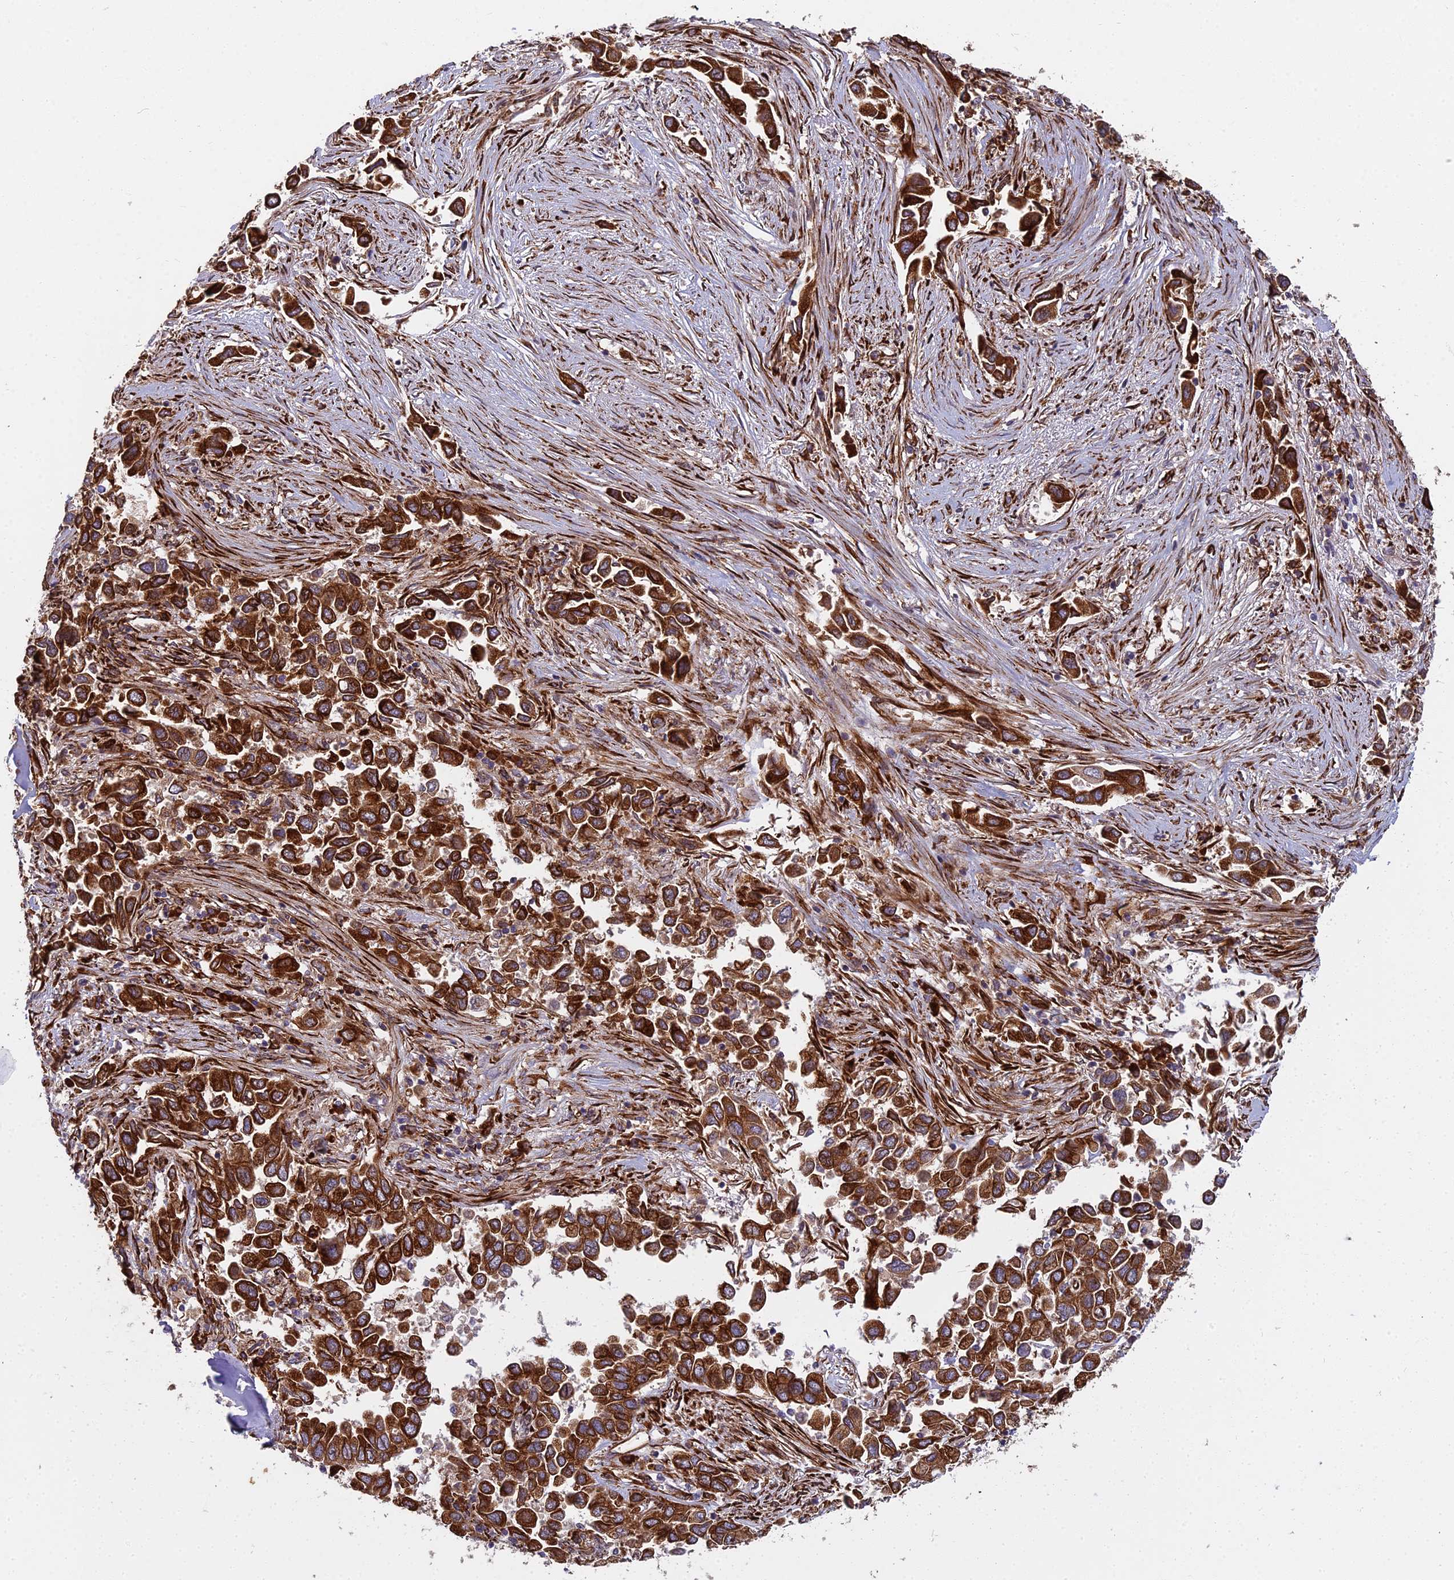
{"staining": {"intensity": "strong", "quantity": ">75%", "location": "cytoplasmic/membranous"}, "tissue": "lung cancer", "cell_type": "Tumor cells", "image_type": "cancer", "snomed": [{"axis": "morphology", "description": "Adenocarcinoma, NOS"}, {"axis": "topography", "description": "Lung"}], "caption": "Lung cancer (adenocarcinoma) stained with immunohistochemistry displays strong cytoplasmic/membranous expression in about >75% of tumor cells.", "gene": "NDUFAF7", "patient": {"sex": "female", "age": 76}}